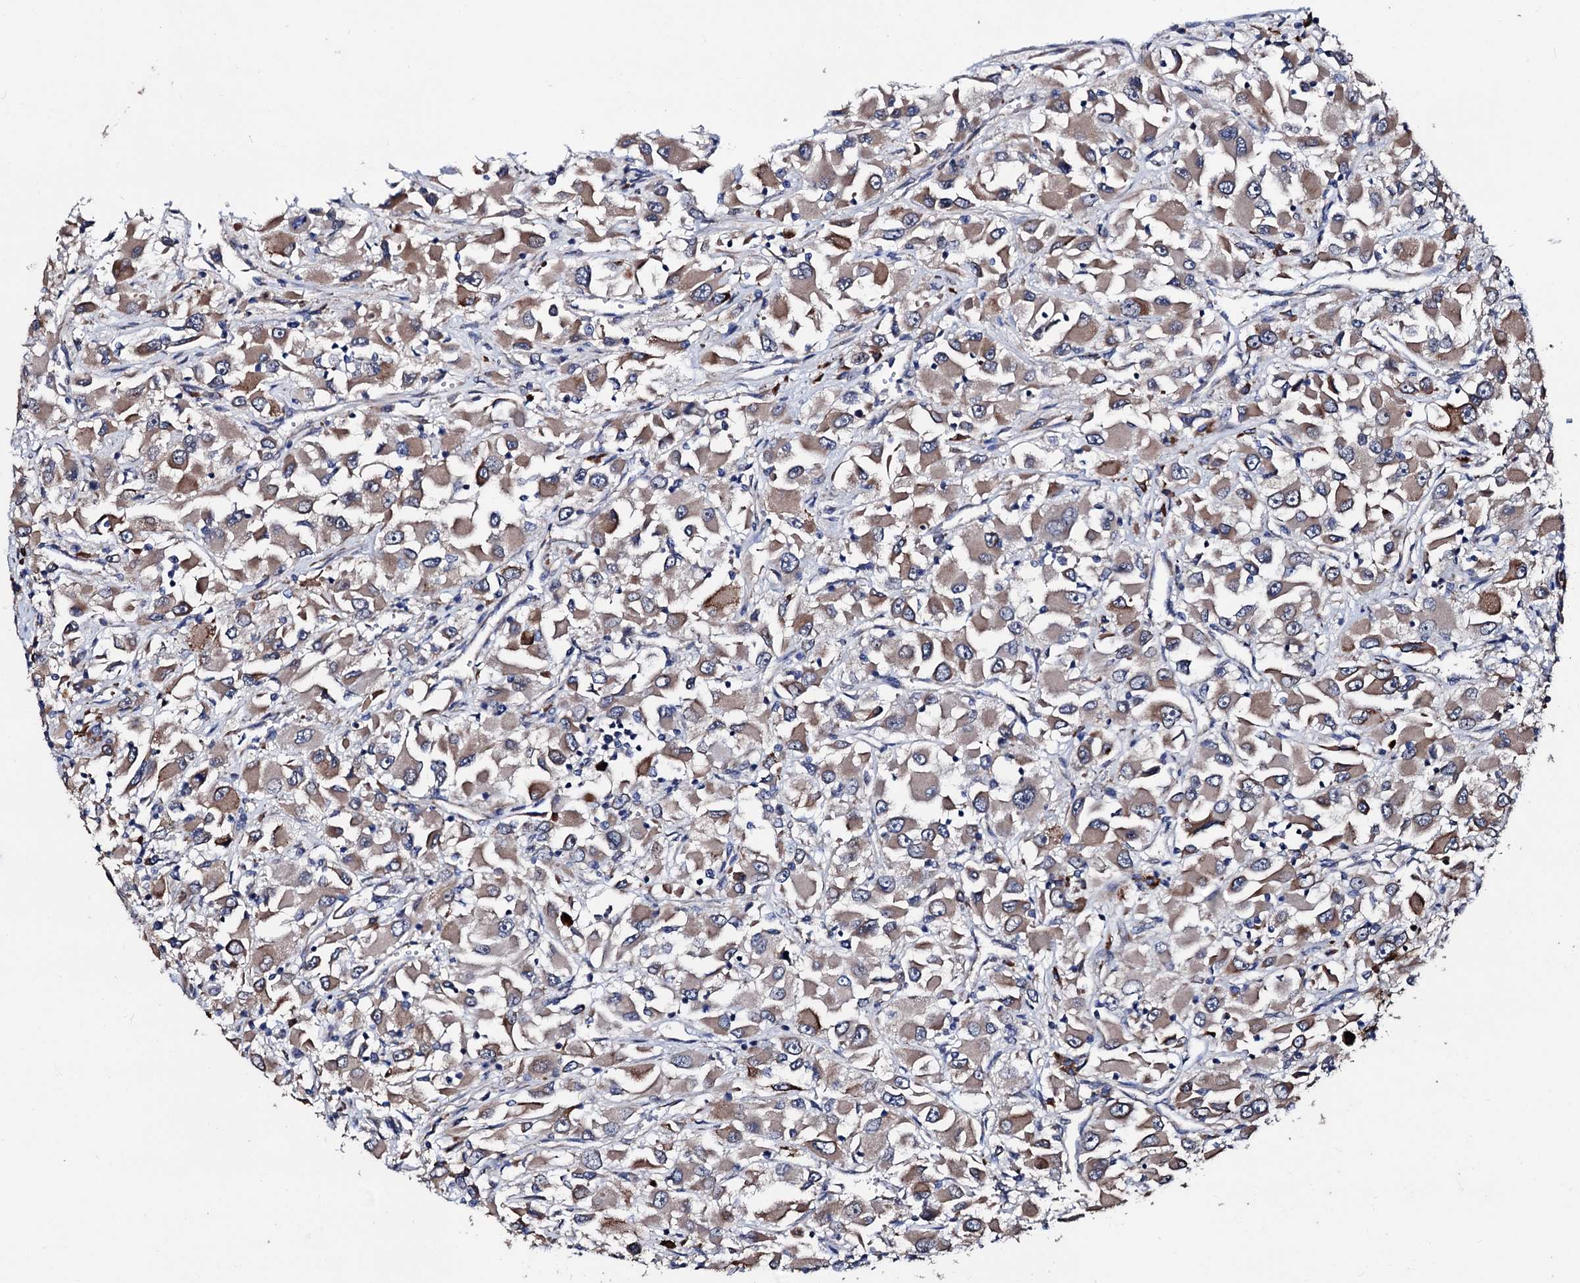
{"staining": {"intensity": "moderate", "quantity": ">75%", "location": "cytoplasmic/membranous"}, "tissue": "renal cancer", "cell_type": "Tumor cells", "image_type": "cancer", "snomed": [{"axis": "morphology", "description": "Adenocarcinoma, NOS"}, {"axis": "topography", "description": "Kidney"}], "caption": "Human renal cancer stained with a protein marker shows moderate staining in tumor cells.", "gene": "AKAP11", "patient": {"sex": "female", "age": 52}}